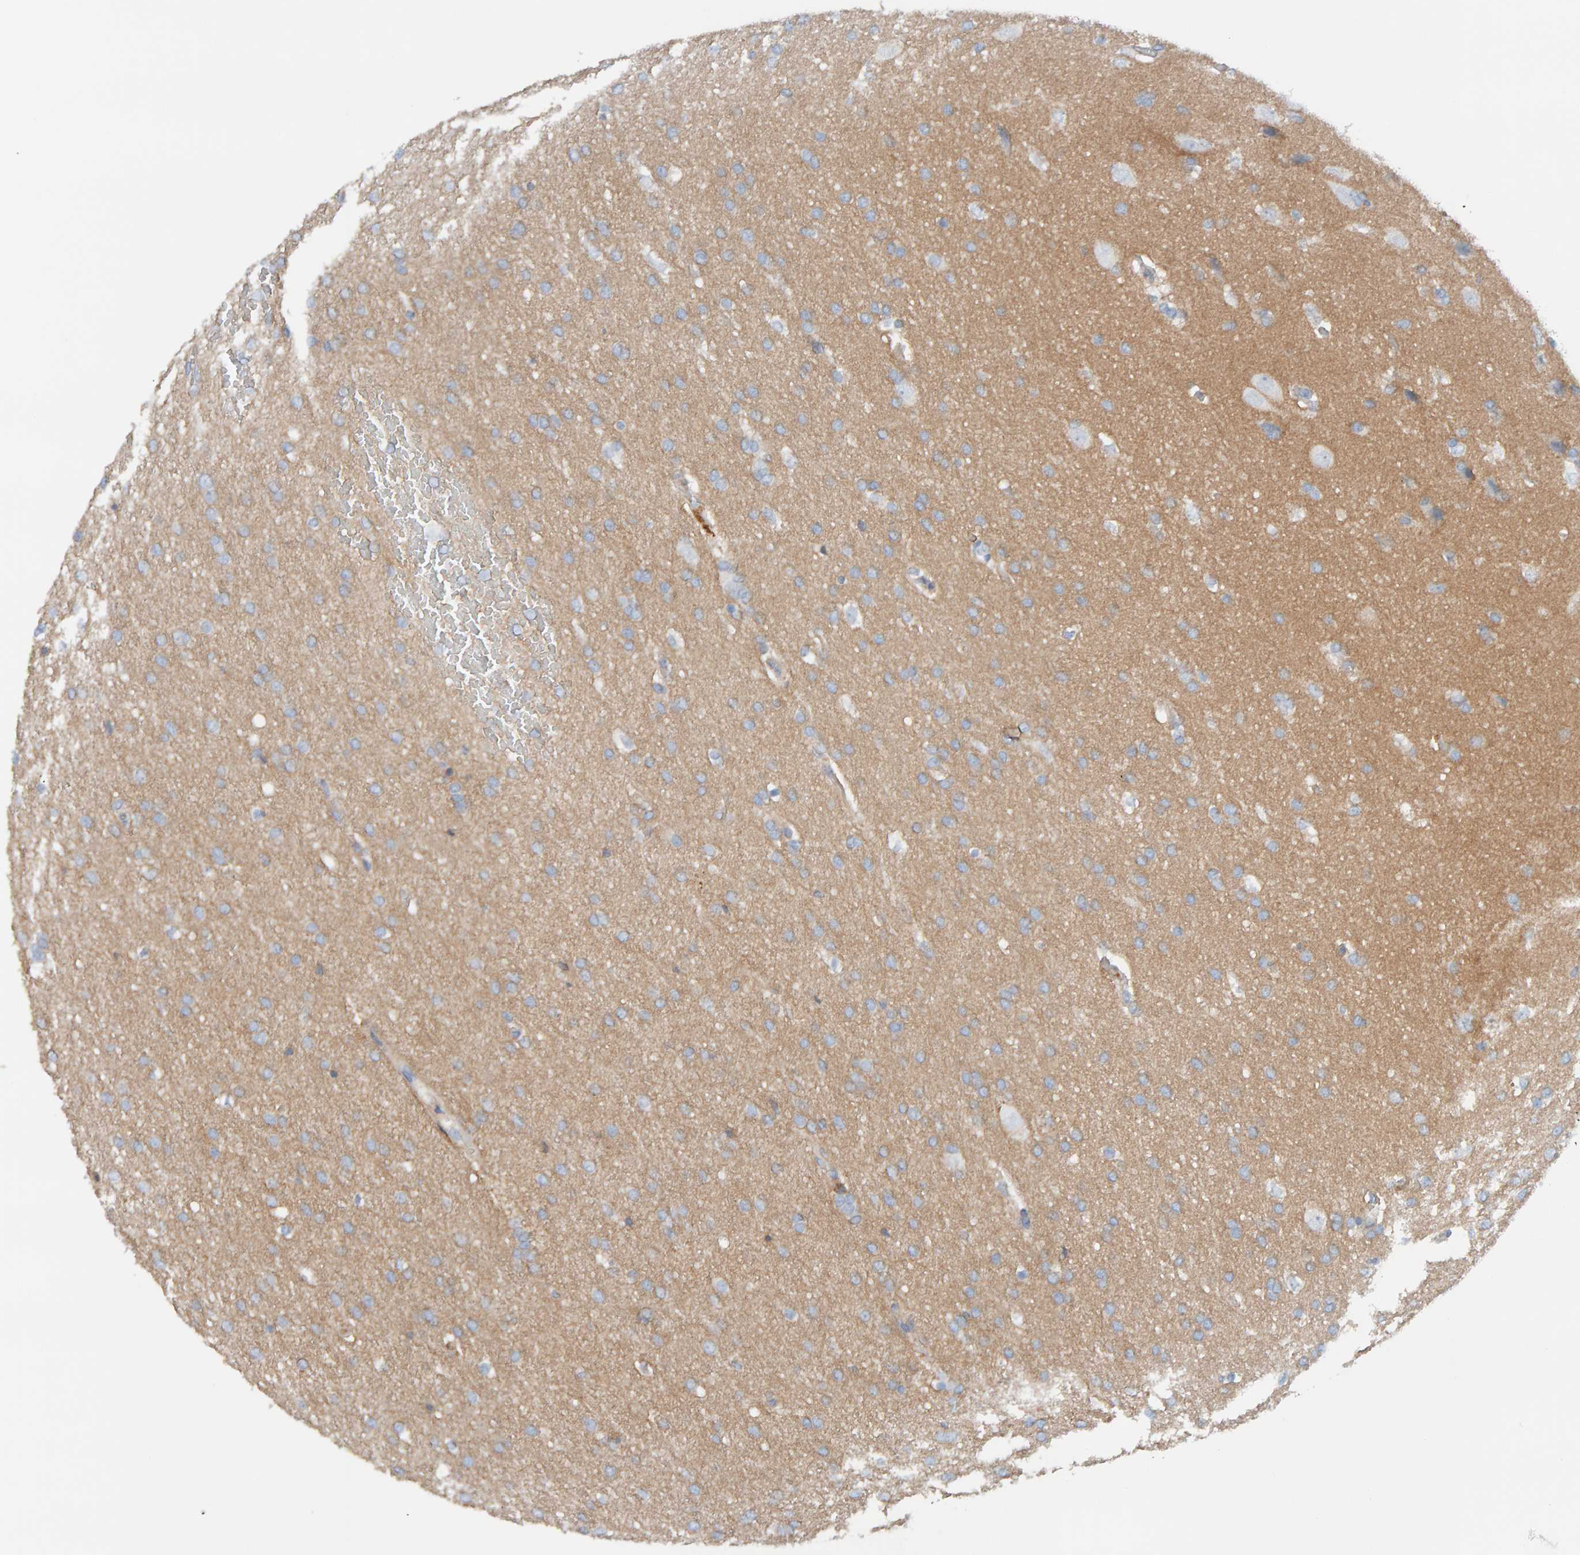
{"staining": {"intensity": "weak", "quantity": ">75%", "location": "cytoplasmic/membranous"}, "tissue": "glioma", "cell_type": "Tumor cells", "image_type": "cancer", "snomed": [{"axis": "morphology", "description": "Glioma, malignant, Low grade"}, {"axis": "topography", "description": "Brain"}], "caption": "Immunohistochemistry (IHC) (DAB) staining of glioma demonstrates weak cytoplasmic/membranous protein expression in approximately >75% of tumor cells. (IHC, brightfield microscopy, high magnification).", "gene": "FYN", "patient": {"sex": "female", "age": 37}}